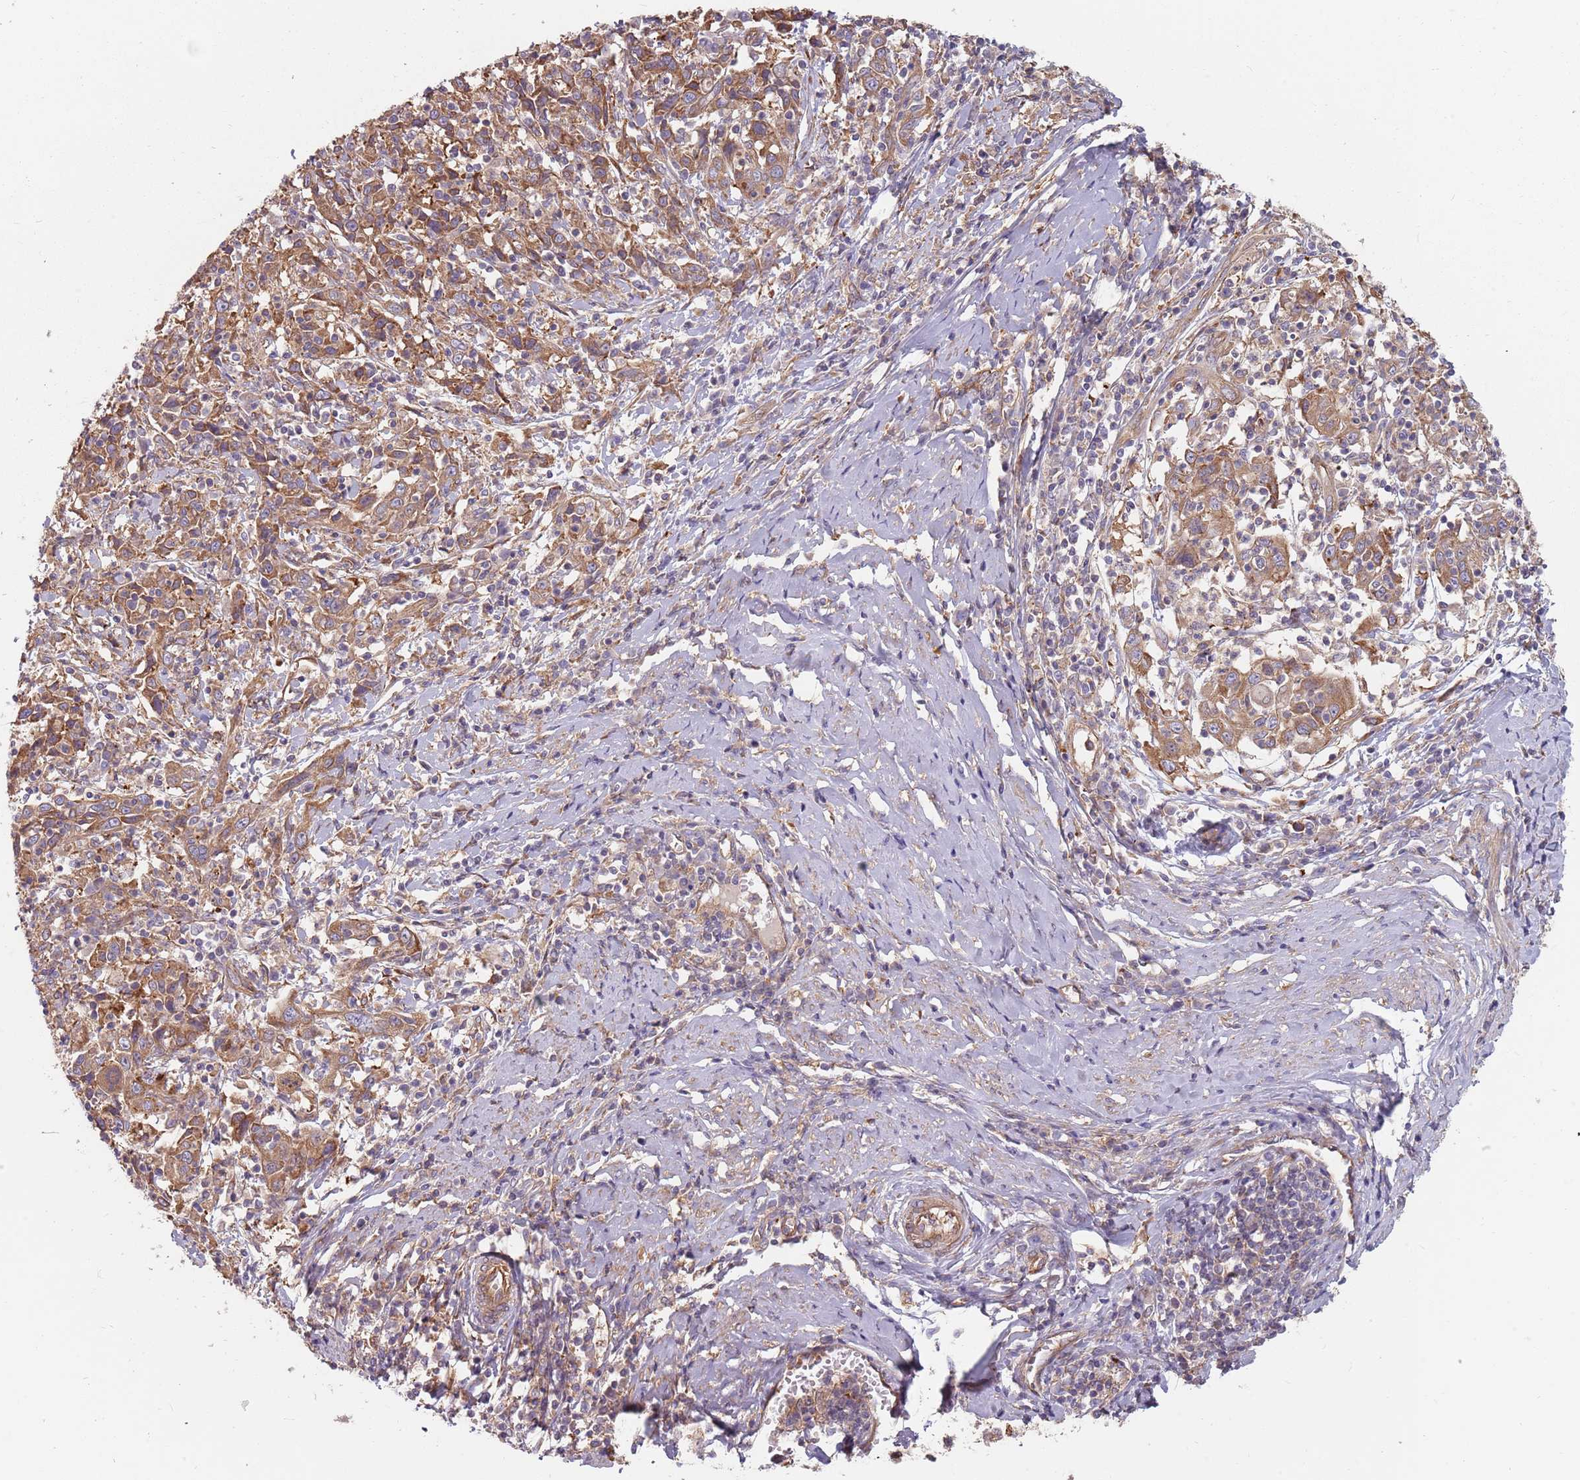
{"staining": {"intensity": "moderate", "quantity": ">75%", "location": "cytoplasmic/membranous"}, "tissue": "cervical cancer", "cell_type": "Tumor cells", "image_type": "cancer", "snomed": [{"axis": "morphology", "description": "Squamous cell carcinoma, NOS"}, {"axis": "topography", "description": "Cervix"}], "caption": "Immunohistochemical staining of cervical squamous cell carcinoma reveals moderate cytoplasmic/membranous protein positivity in about >75% of tumor cells. The protein is shown in brown color, while the nuclei are stained blue.", "gene": "SPDL1", "patient": {"sex": "female", "age": 46}}